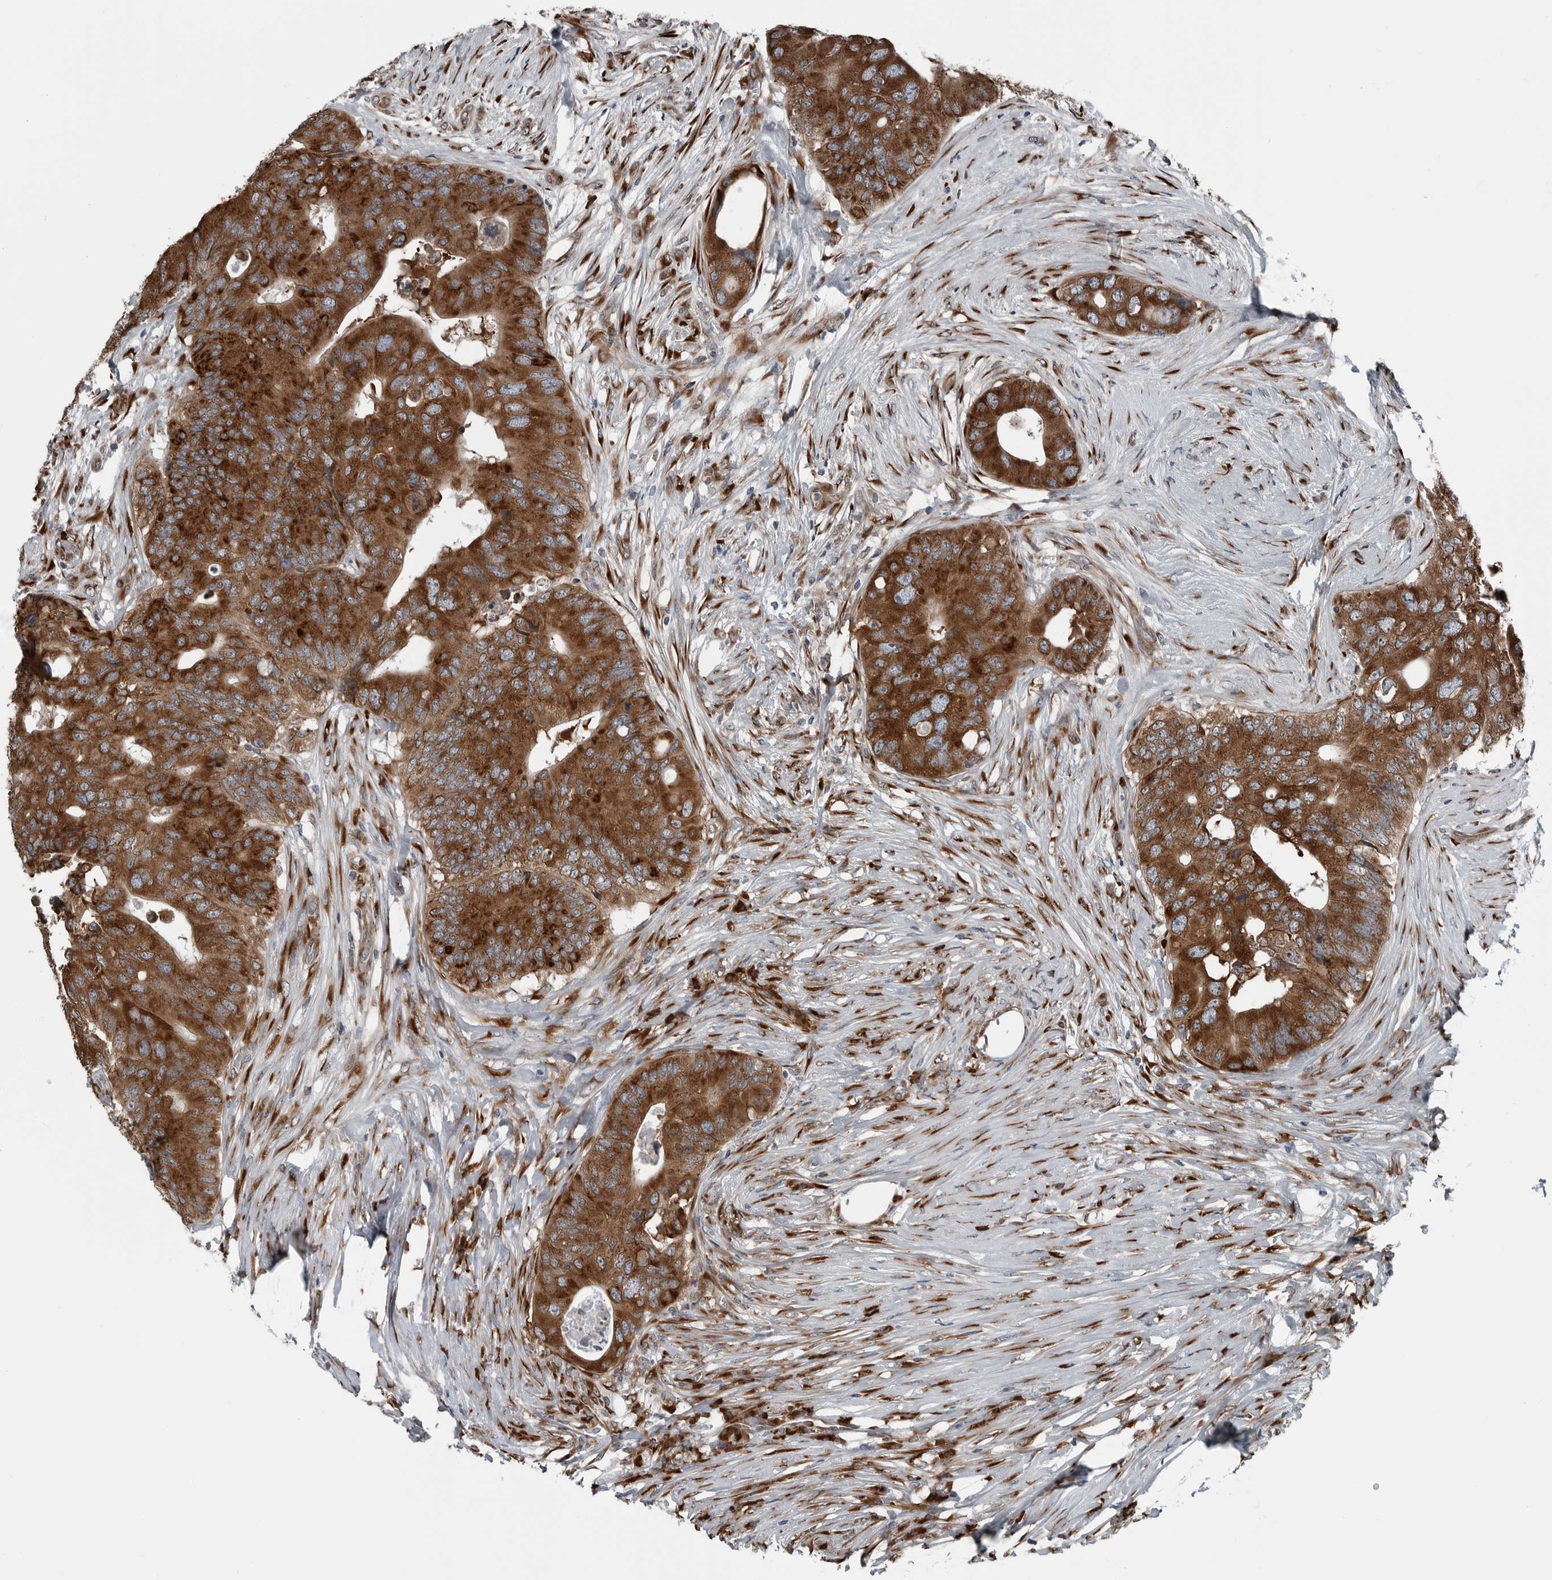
{"staining": {"intensity": "strong", "quantity": ">75%", "location": "cytoplasmic/membranous"}, "tissue": "colorectal cancer", "cell_type": "Tumor cells", "image_type": "cancer", "snomed": [{"axis": "morphology", "description": "Adenocarcinoma, NOS"}, {"axis": "topography", "description": "Colon"}], "caption": "The immunohistochemical stain shows strong cytoplasmic/membranous positivity in tumor cells of colorectal cancer (adenocarcinoma) tissue. (IHC, brightfield microscopy, high magnification).", "gene": "CEP85", "patient": {"sex": "male", "age": 71}}